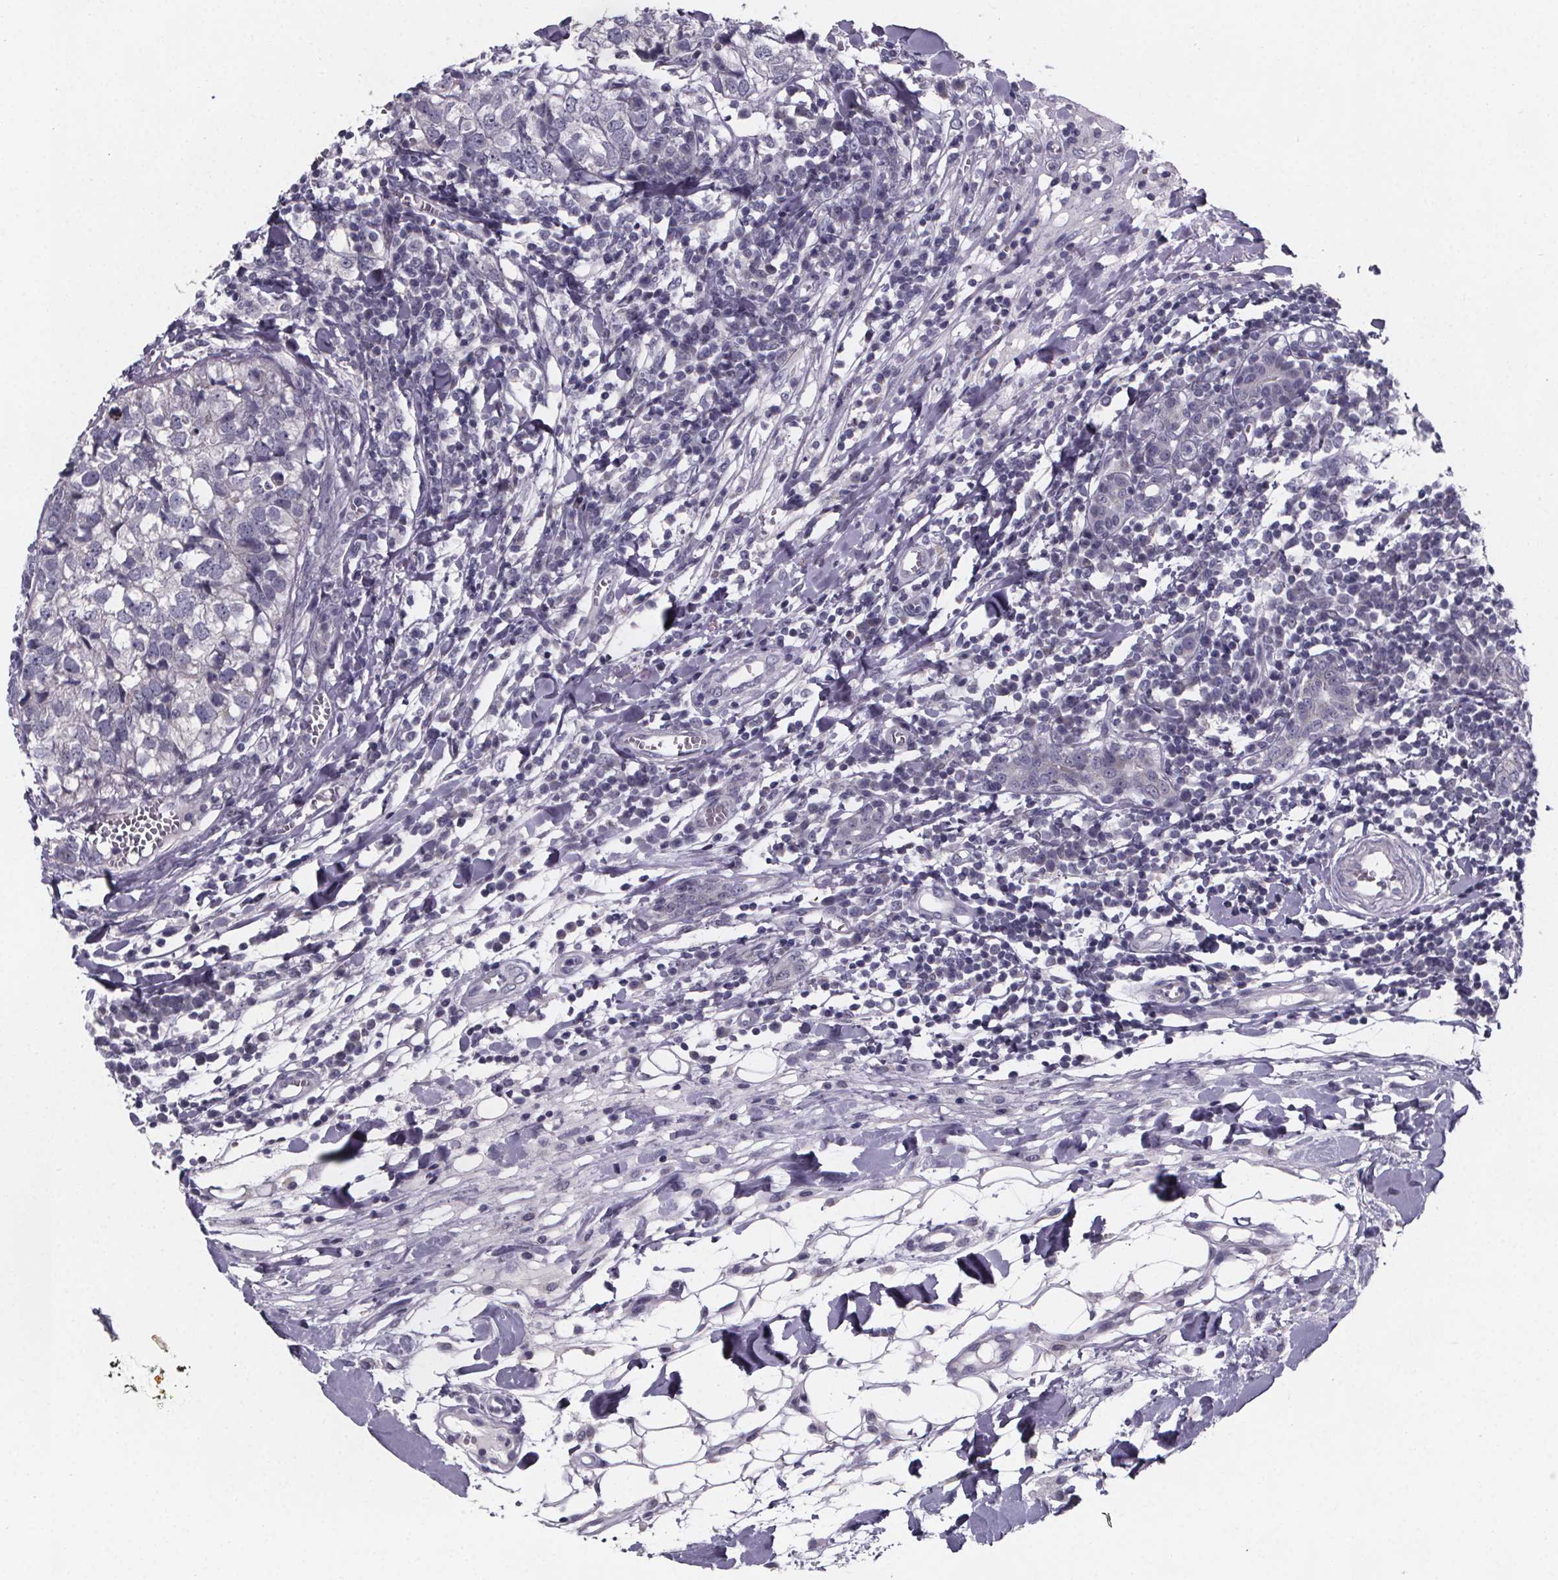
{"staining": {"intensity": "negative", "quantity": "none", "location": "none"}, "tissue": "breast cancer", "cell_type": "Tumor cells", "image_type": "cancer", "snomed": [{"axis": "morphology", "description": "Duct carcinoma"}, {"axis": "topography", "description": "Breast"}], "caption": "Tumor cells show no significant staining in breast cancer (infiltrating ductal carcinoma).", "gene": "PAH", "patient": {"sex": "female", "age": 30}}